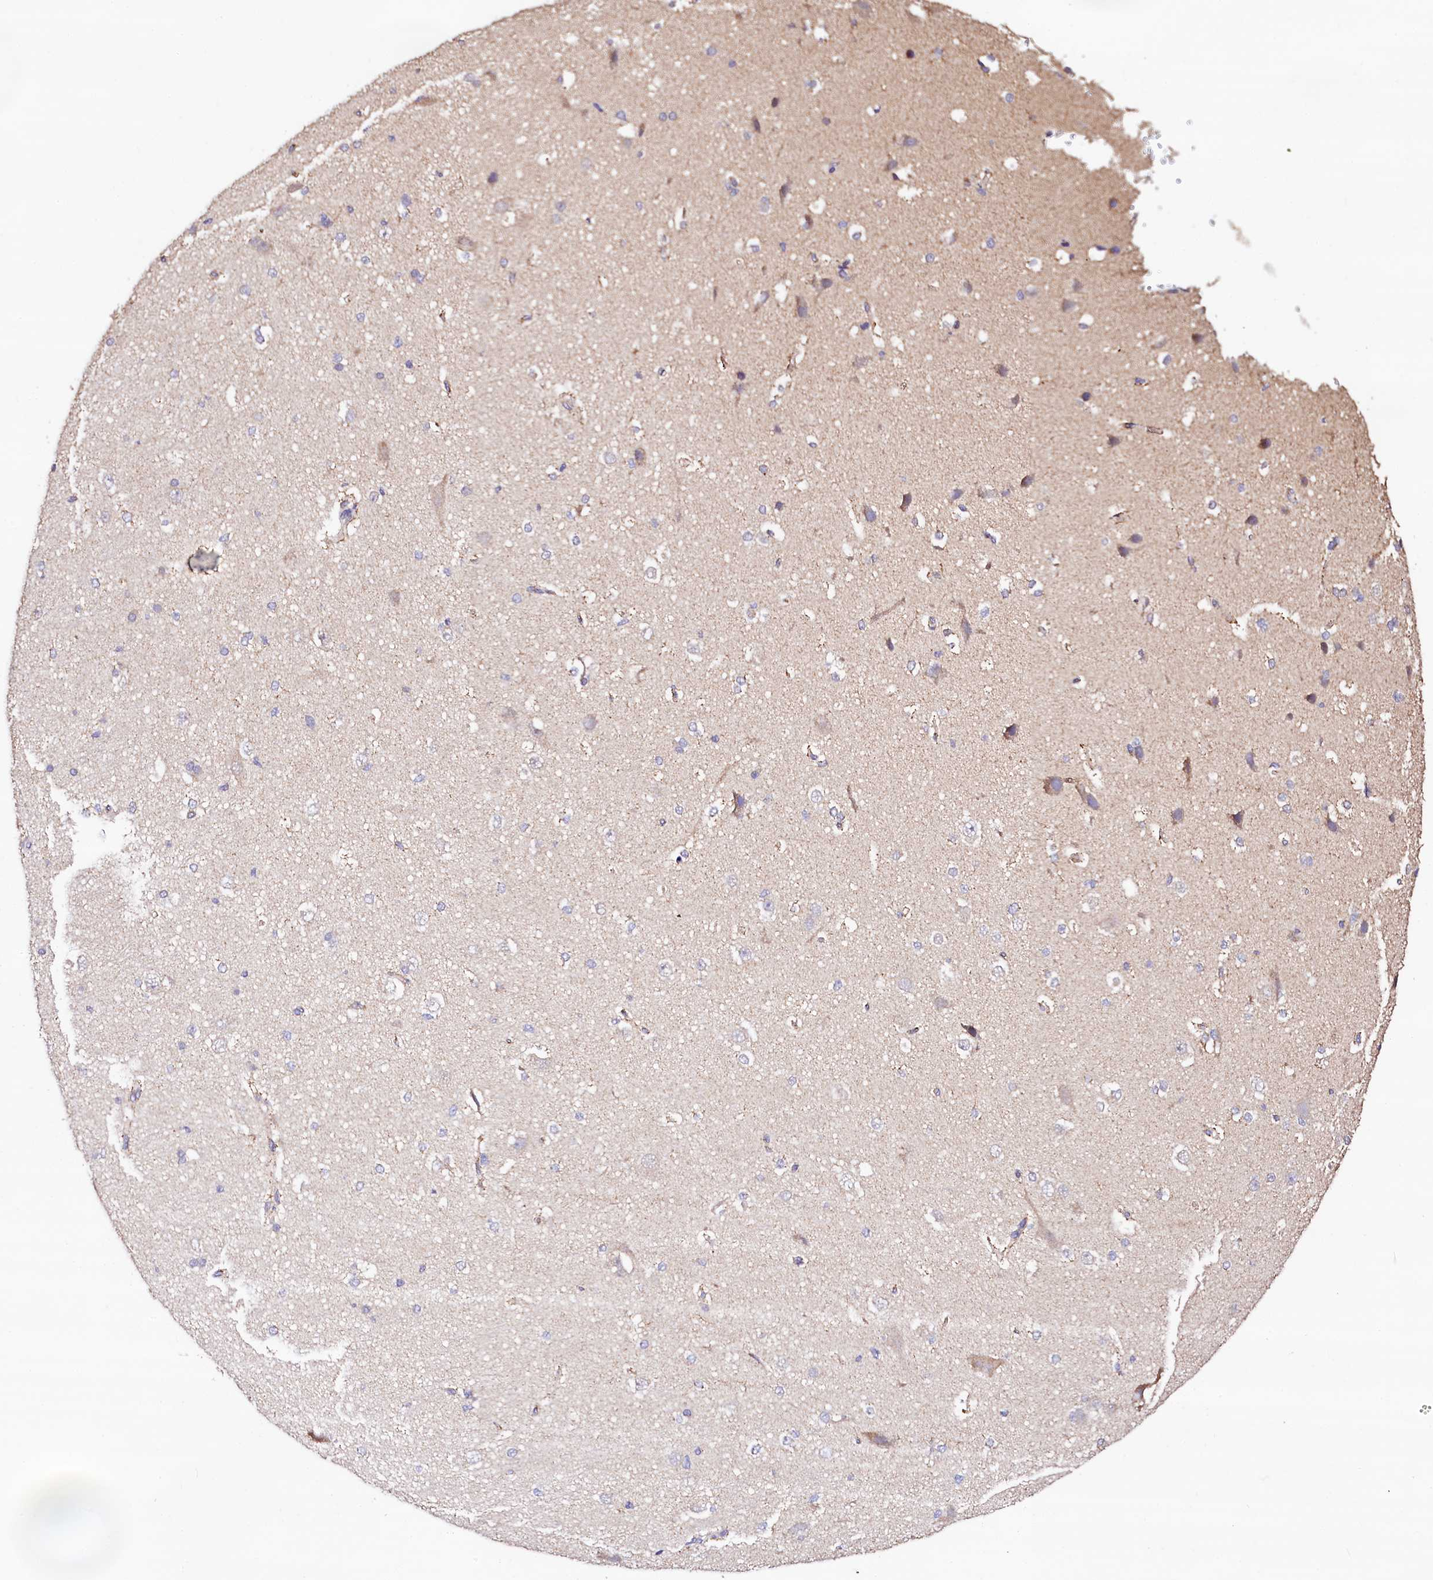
{"staining": {"intensity": "weak", "quantity": ">75%", "location": "cytoplasmic/membranous"}, "tissue": "cerebral cortex", "cell_type": "Endothelial cells", "image_type": "normal", "snomed": [{"axis": "morphology", "description": "Normal tissue, NOS"}, {"axis": "morphology", "description": "Developmental malformation"}, {"axis": "topography", "description": "Cerebral cortex"}], "caption": "Approximately >75% of endothelial cells in unremarkable human cerebral cortex exhibit weak cytoplasmic/membranous protein expression as visualized by brown immunohistochemical staining.", "gene": "ST3GAL1", "patient": {"sex": "female", "age": 30}}